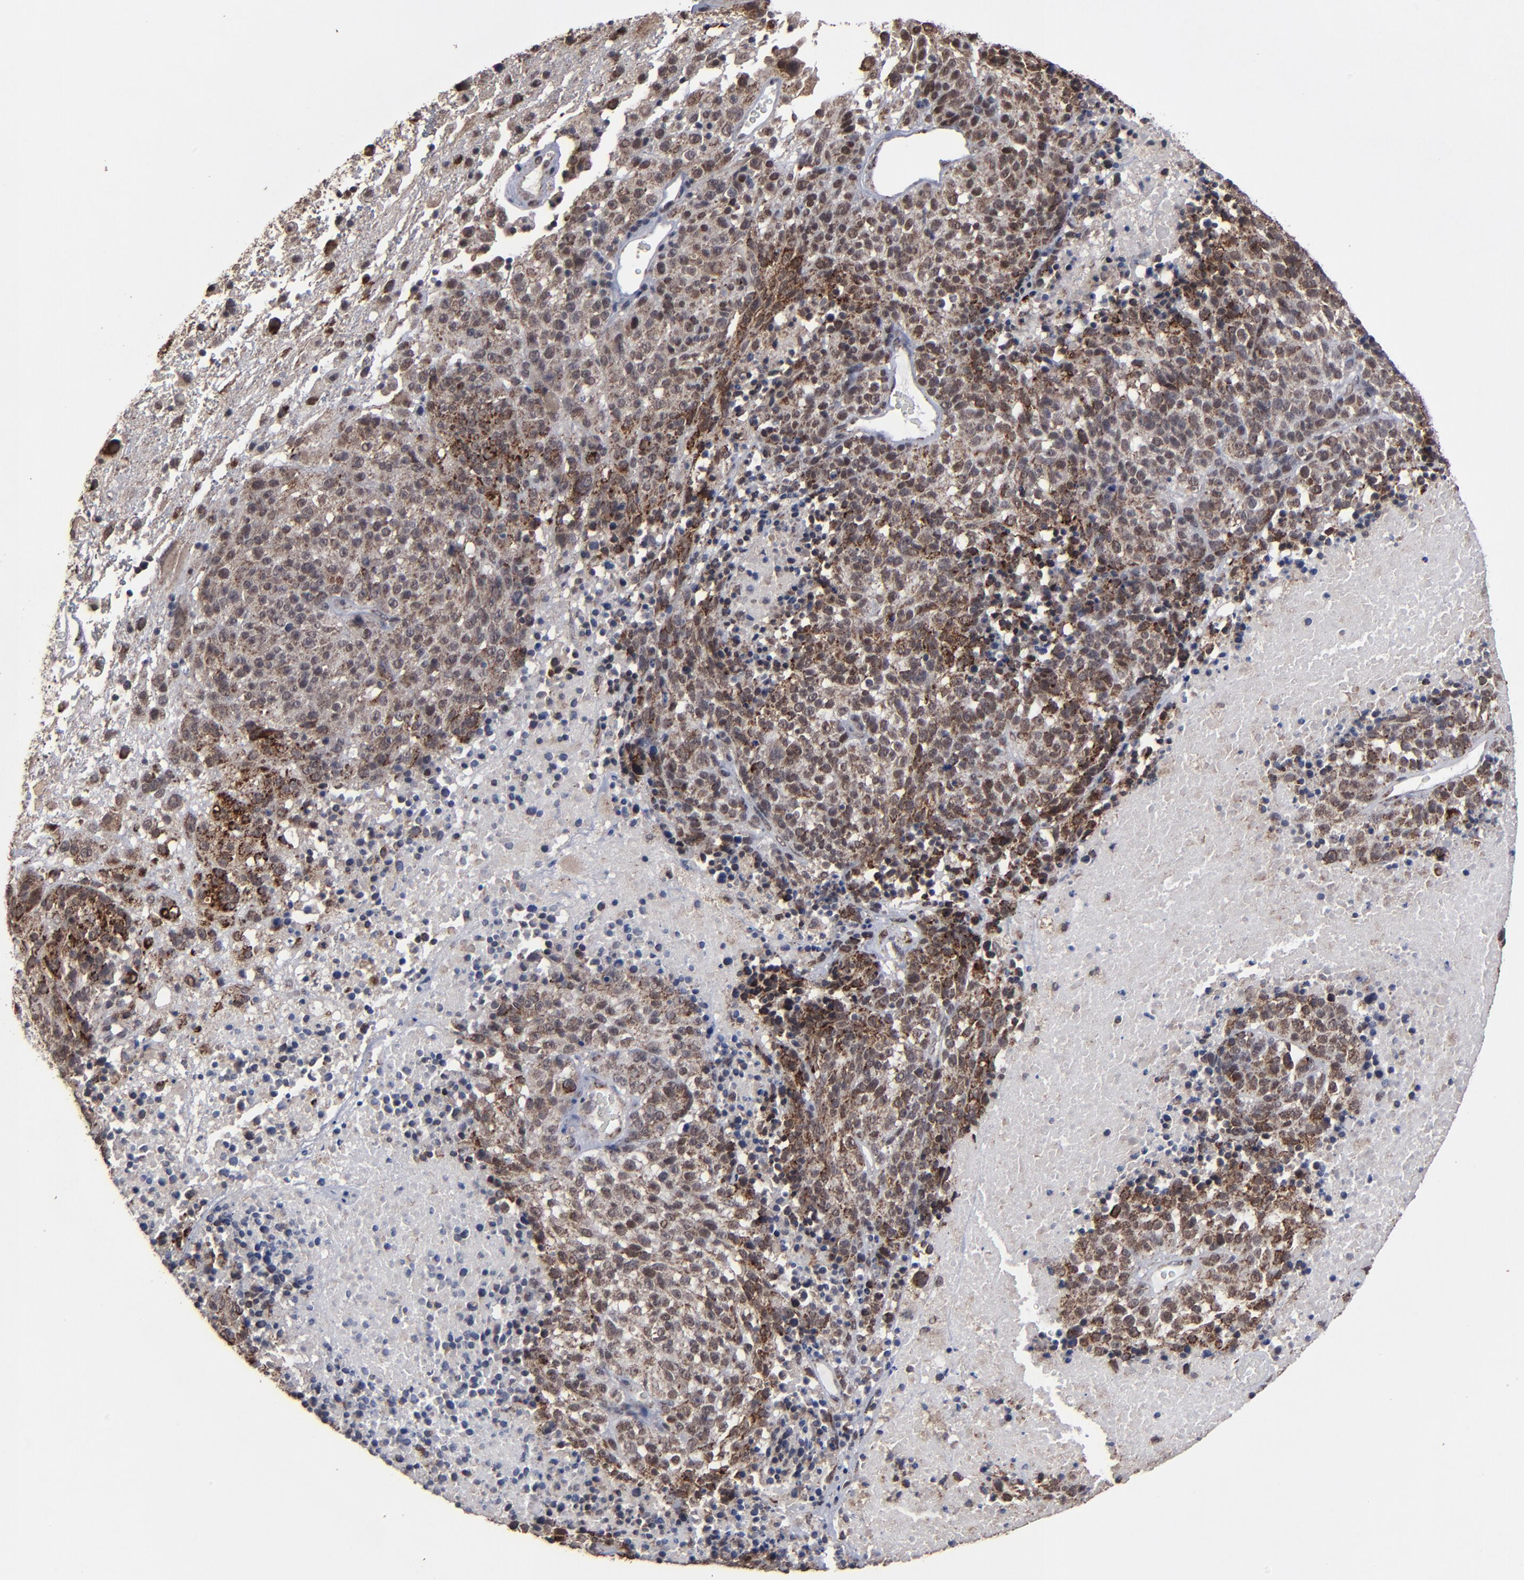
{"staining": {"intensity": "strong", "quantity": "25%-75%", "location": "cytoplasmic/membranous"}, "tissue": "melanoma", "cell_type": "Tumor cells", "image_type": "cancer", "snomed": [{"axis": "morphology", "description": "Malignant melanoma, Metastatic site"}, {"axis": "topography", "description": "Cerebral cortex"}], "caption": "The histopathology image demonstrates a brown stain indicating the presence of a protein in the cytoplasmic/membranous of tumor cells in melanoma. Using DAB (brown) and hematoxylin (blue) stains, captured at high magnification using brightfield microscopy.", "gene": "BNIP3", "patient": {"sex": "female", "age": 52}}